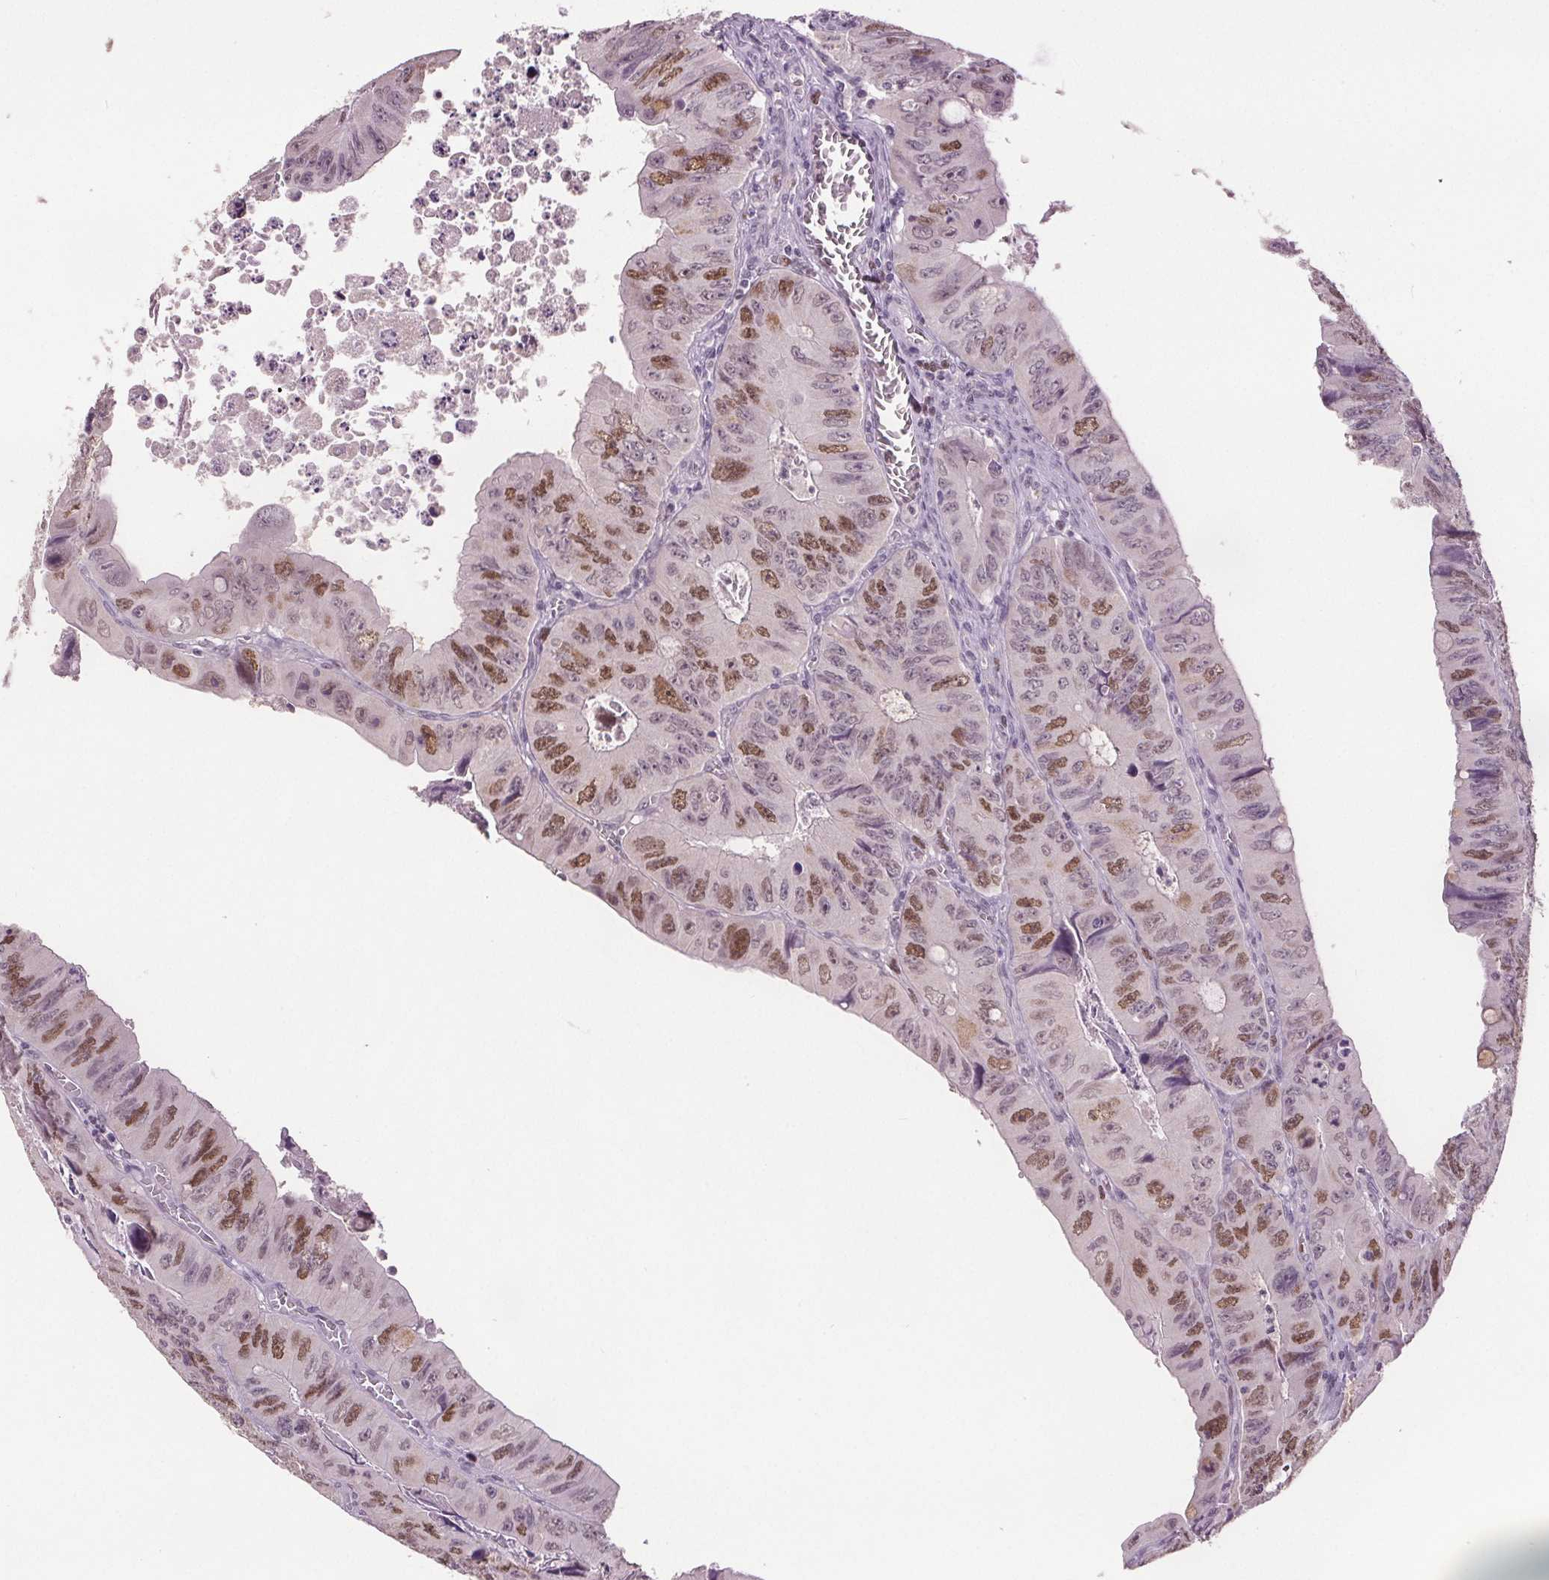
{"staining": {"intensity": "moderate", "quantity": "25%-75%", "location": "nuclear"}, "tissue": "colorectal cancer", "cell_type": "Tumor cells", "image_type": "cancer", "snomed": [{"axis": "morphology", "description": "Adenocarcinoma, NOS"}, {"axis": "topography", "description": "Colon"}], "caption": "Colorectal cancer tissue shows moderate nuclear expression in approximately 25%-75% of tumor cells, visualized by immunohistochemistry.", "gene": "CENPF", "patient": {"sex": "female", "age": 84}}